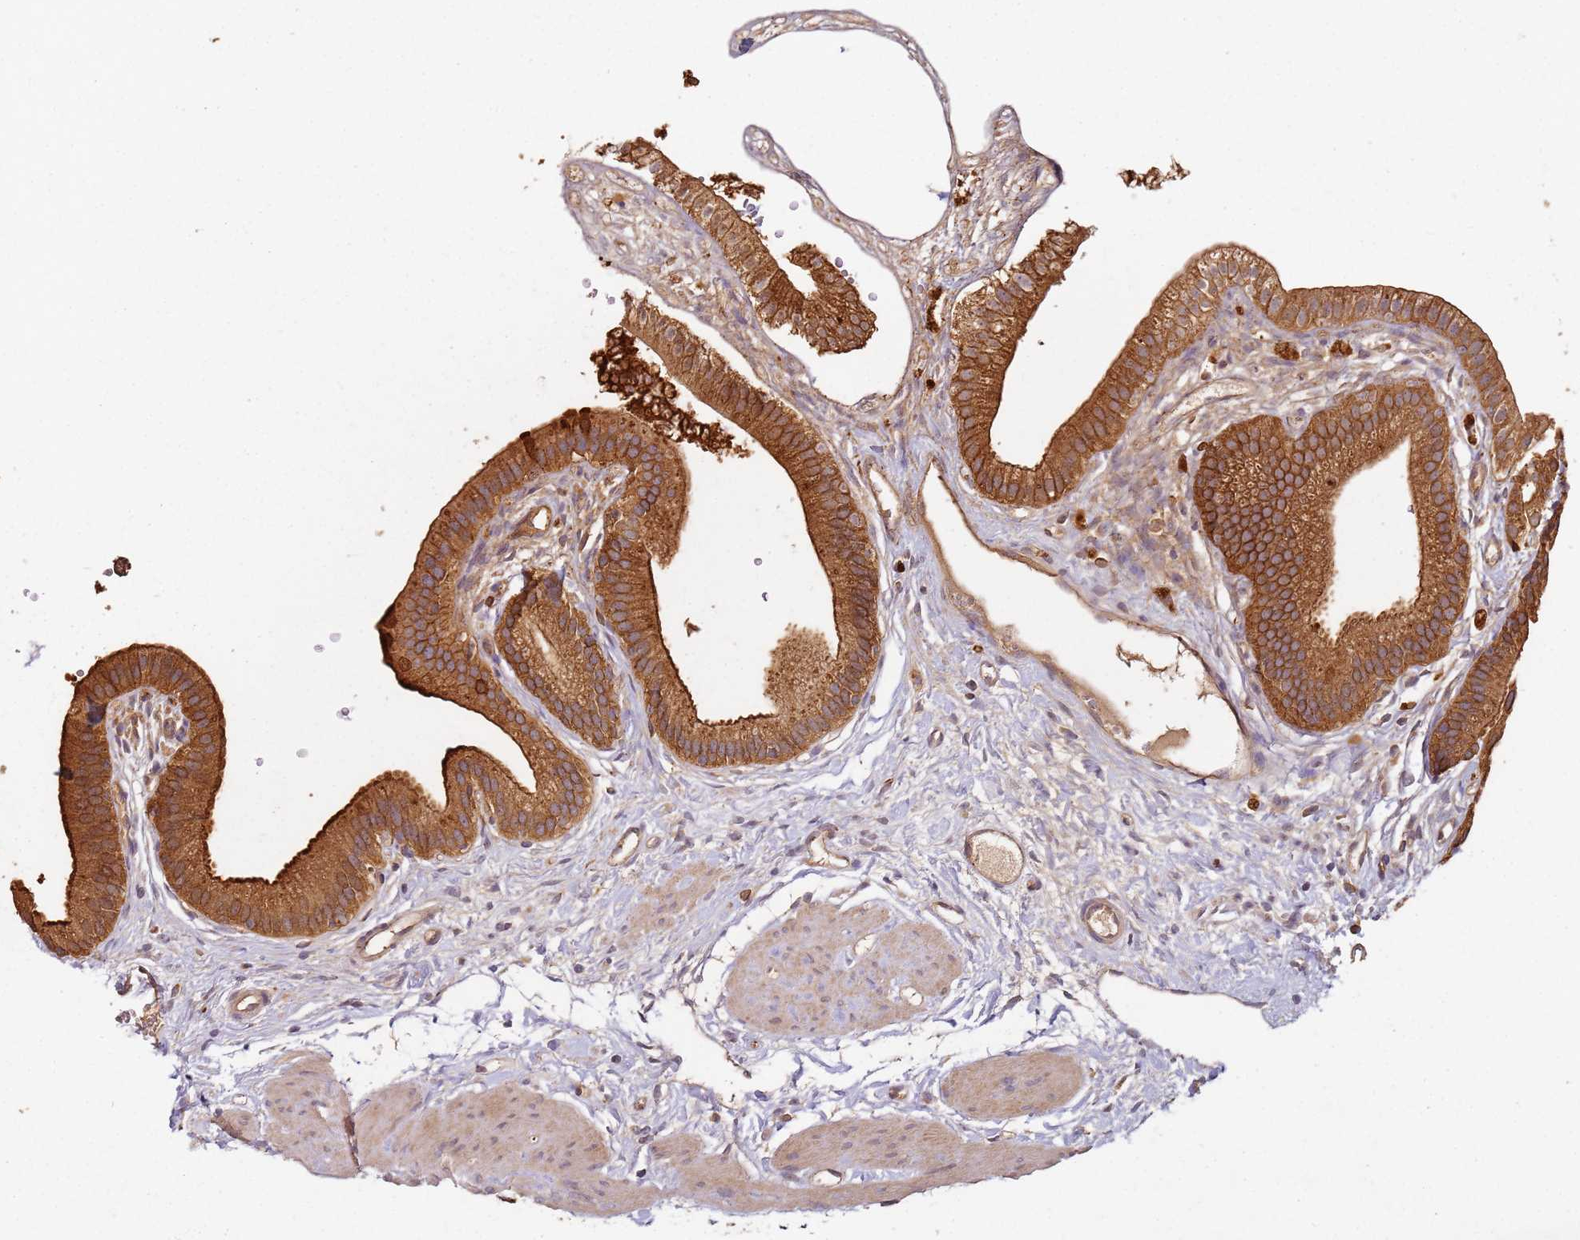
{"staining": {"intensity": "strong", "quantity": ">75%", "location": "cytoplasmic/membranous"}, "tissue": "gallbladder", "cell_type": "Glandular cells", "image_type": "normal", "snomed": [{"axis": "morphology", "description": "Normal tissue, NOS"}, {"axis": "topography", "description": "Gallbladder"}], "caption": "Benign gallbladder was stained to show a protein in brown. There is high levels of strong cytoplasmic/membranous staining in approximately >75% of glandular cells.", "gene": "SCGB2B2", "patient": {"sex": "female", "age": 54}}